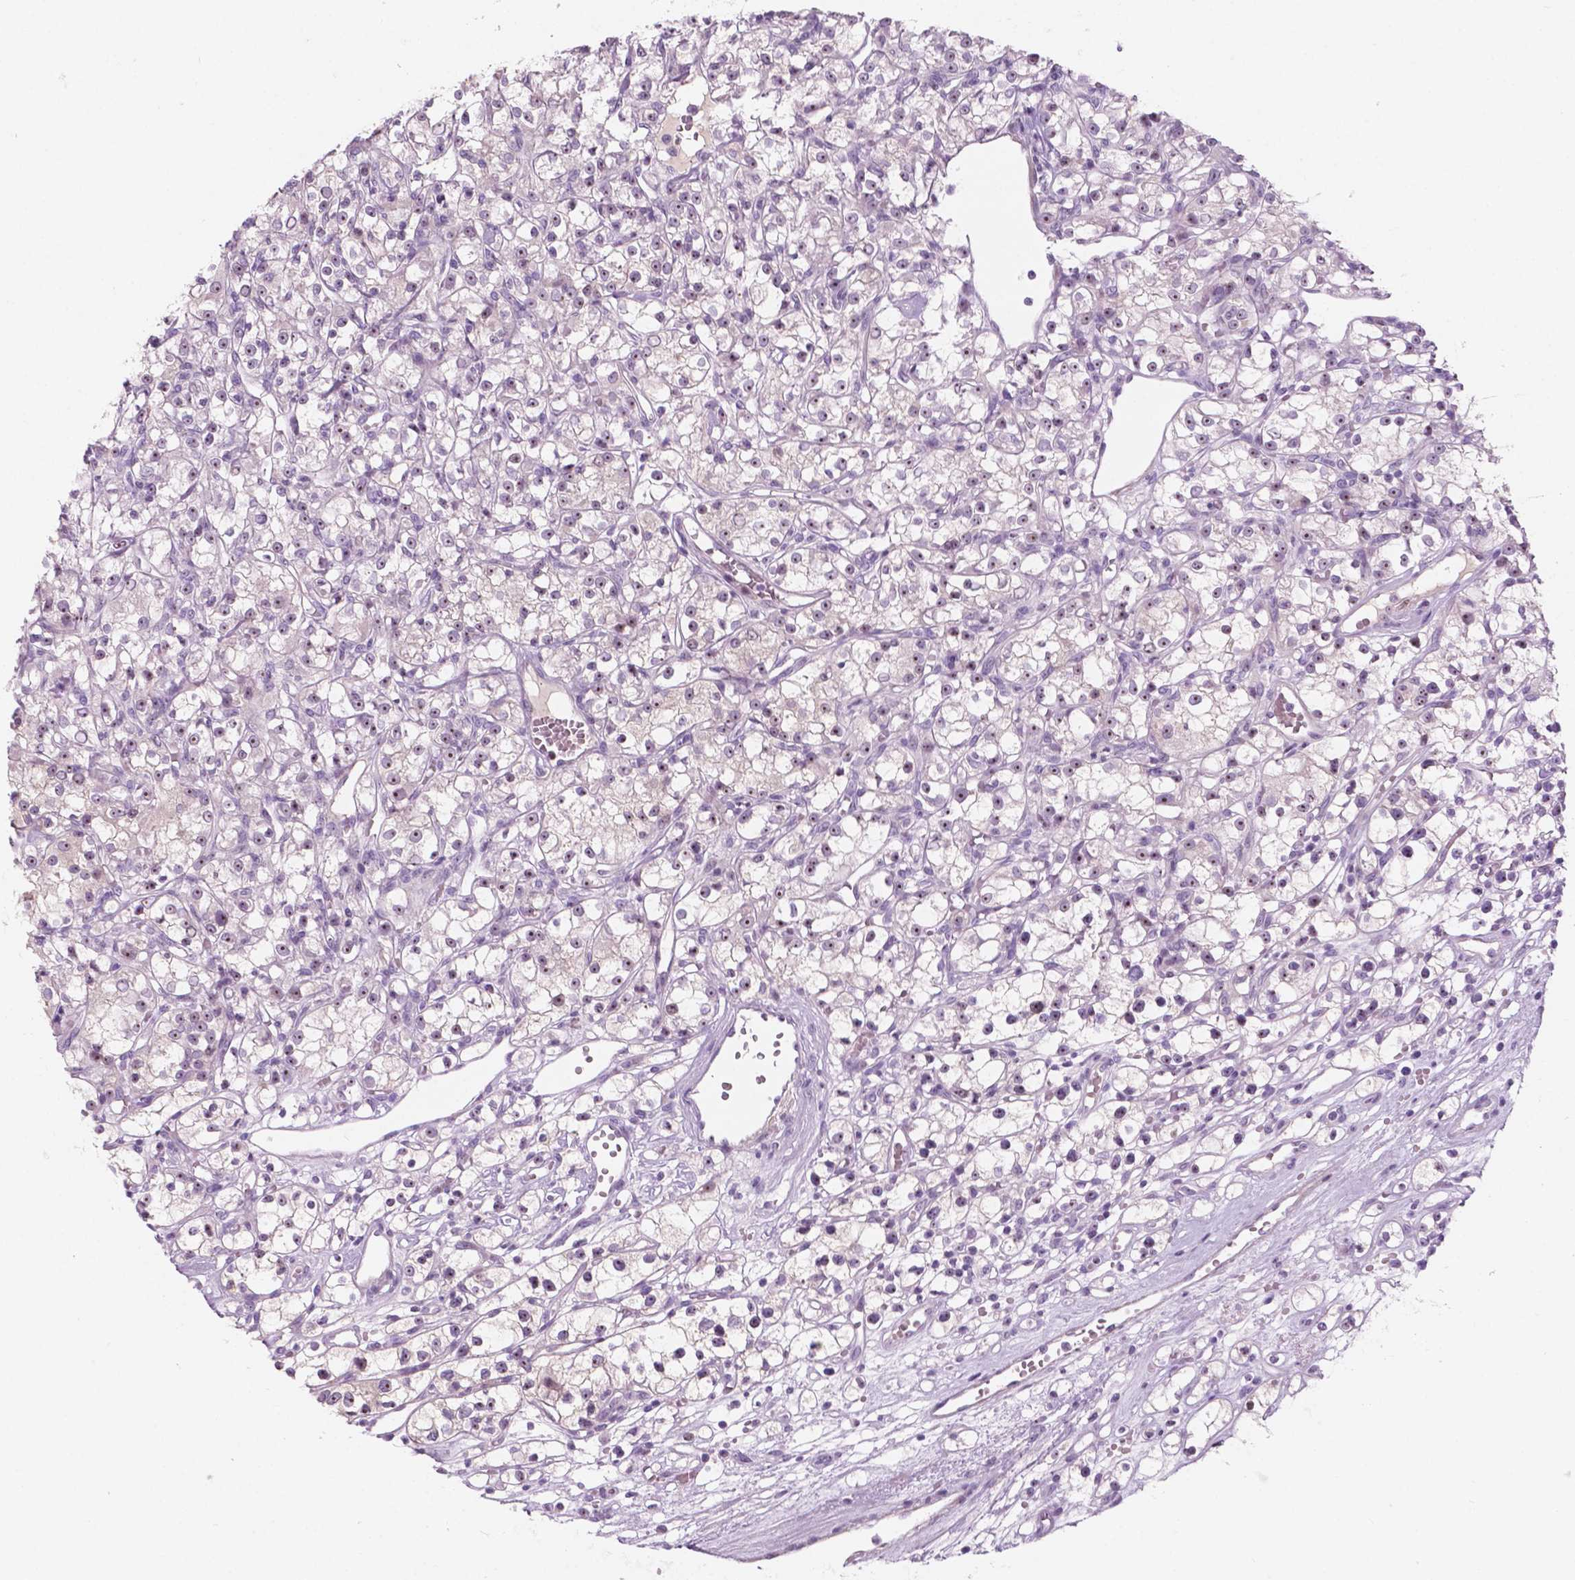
{"staining": {"intensity": "negative", "quantity": "none", "location": "none"}, "tissue": "renal cancer", "cell_type": "Tumor cells", "image_type": "cancer", "snomed": [{"axis": "morphology", "description": "Adenocarcinoma, NOS"}, {"axis": "topography", "description": "Kidney"}], "caption": "The immunohistochemistry (IHC) image has no significant staining in tumor cells of renal adenocarcinoma tissue.", "gene": "ZNF853", "patient": {"sex": "female", "age": 59}}